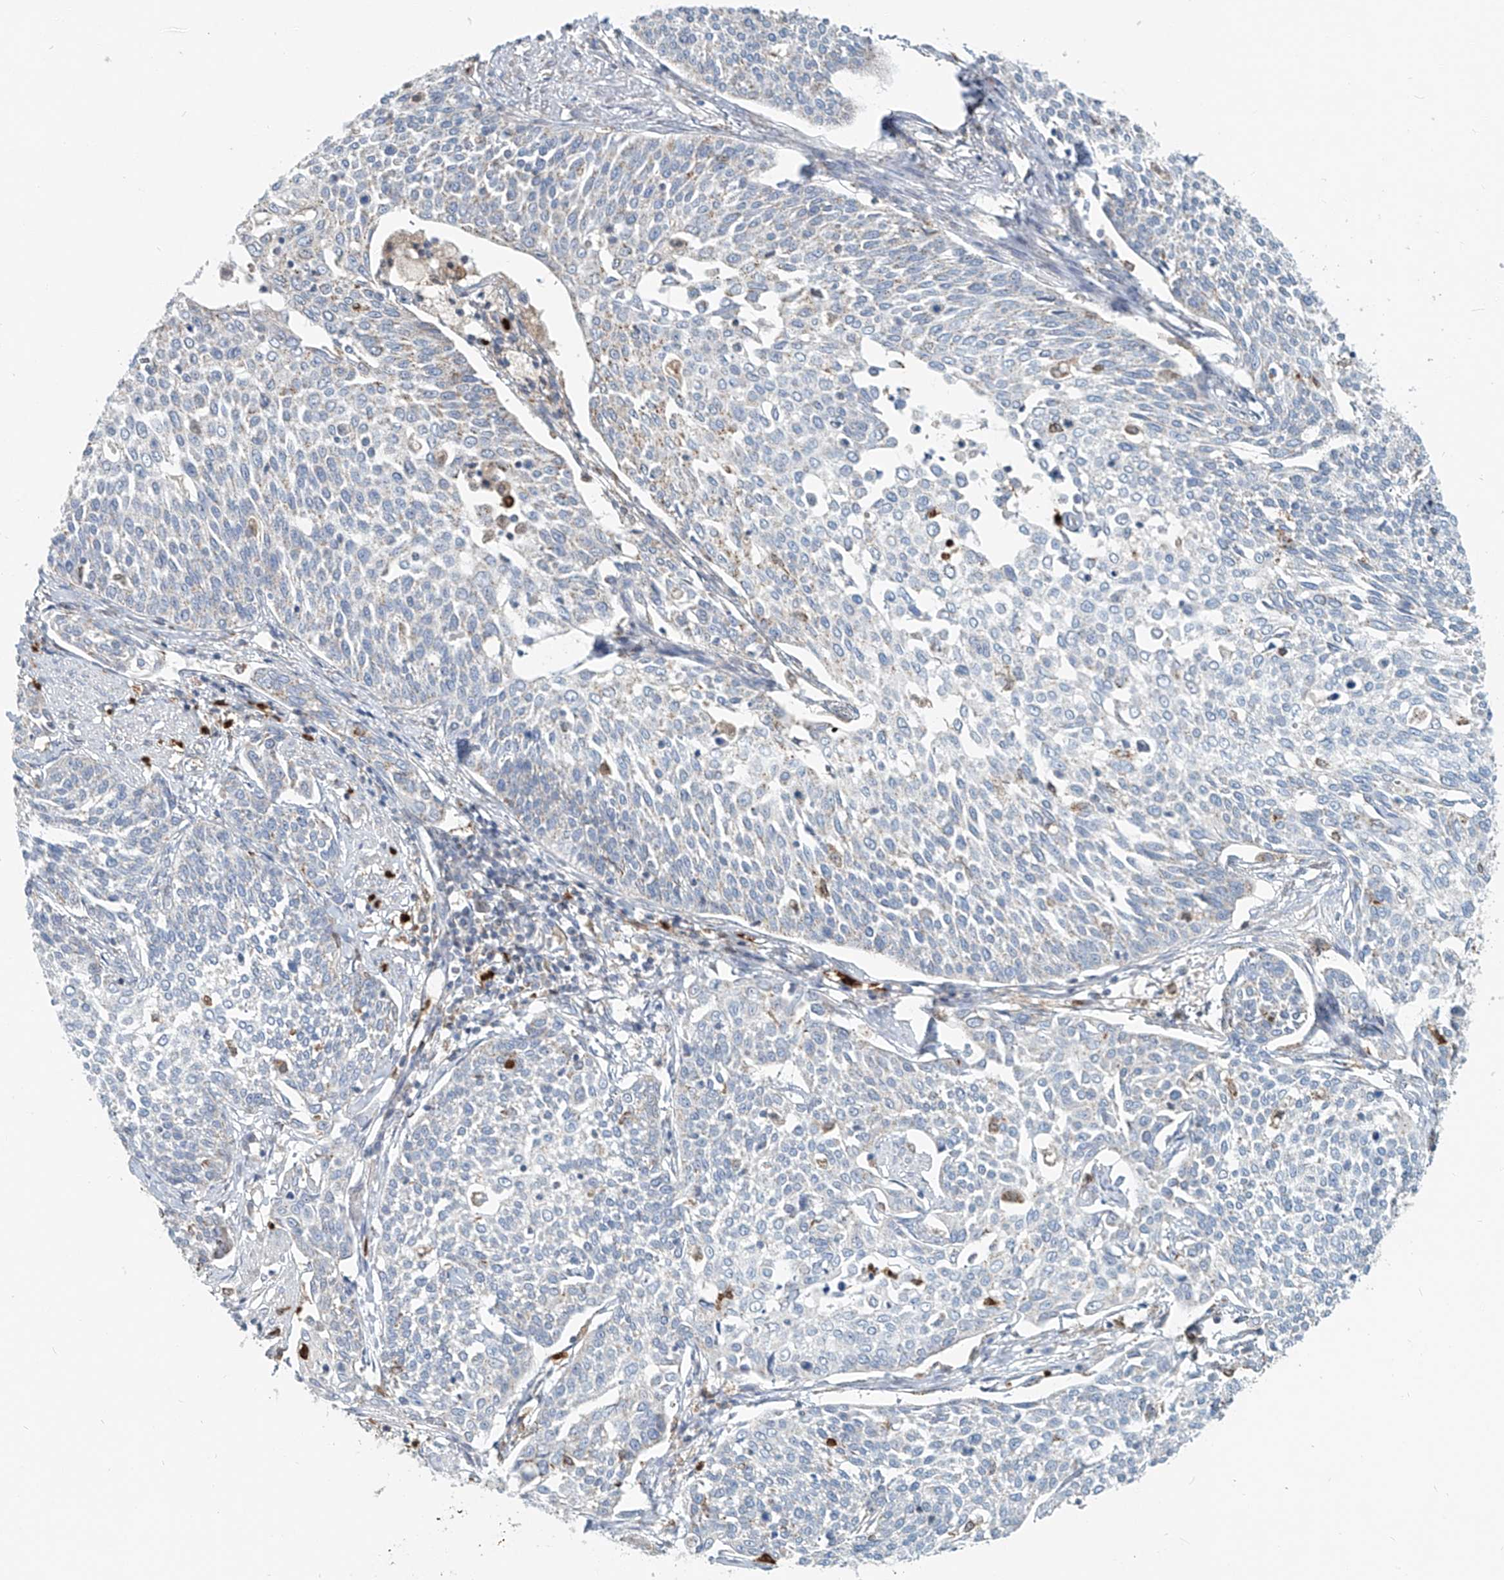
{"staining": {"intensity": "negative", "quantity": "none", "location": "none"}, "tissue": "cervical cancer", "cell_type": "Tumor cells", "image_type": "cancer", "snomed": [{"axis": "morphology", "description": "Squamous cell carcinoma, NOS"}, {"axis": "topography", "description": "Cervix"}], "caption": "Tumor cells are negative for brown protein staining in cervical cancer. Nuclei are stained in blue.", "gene": "PTPRA", "patient": {"sex": "female", "age": 34}}